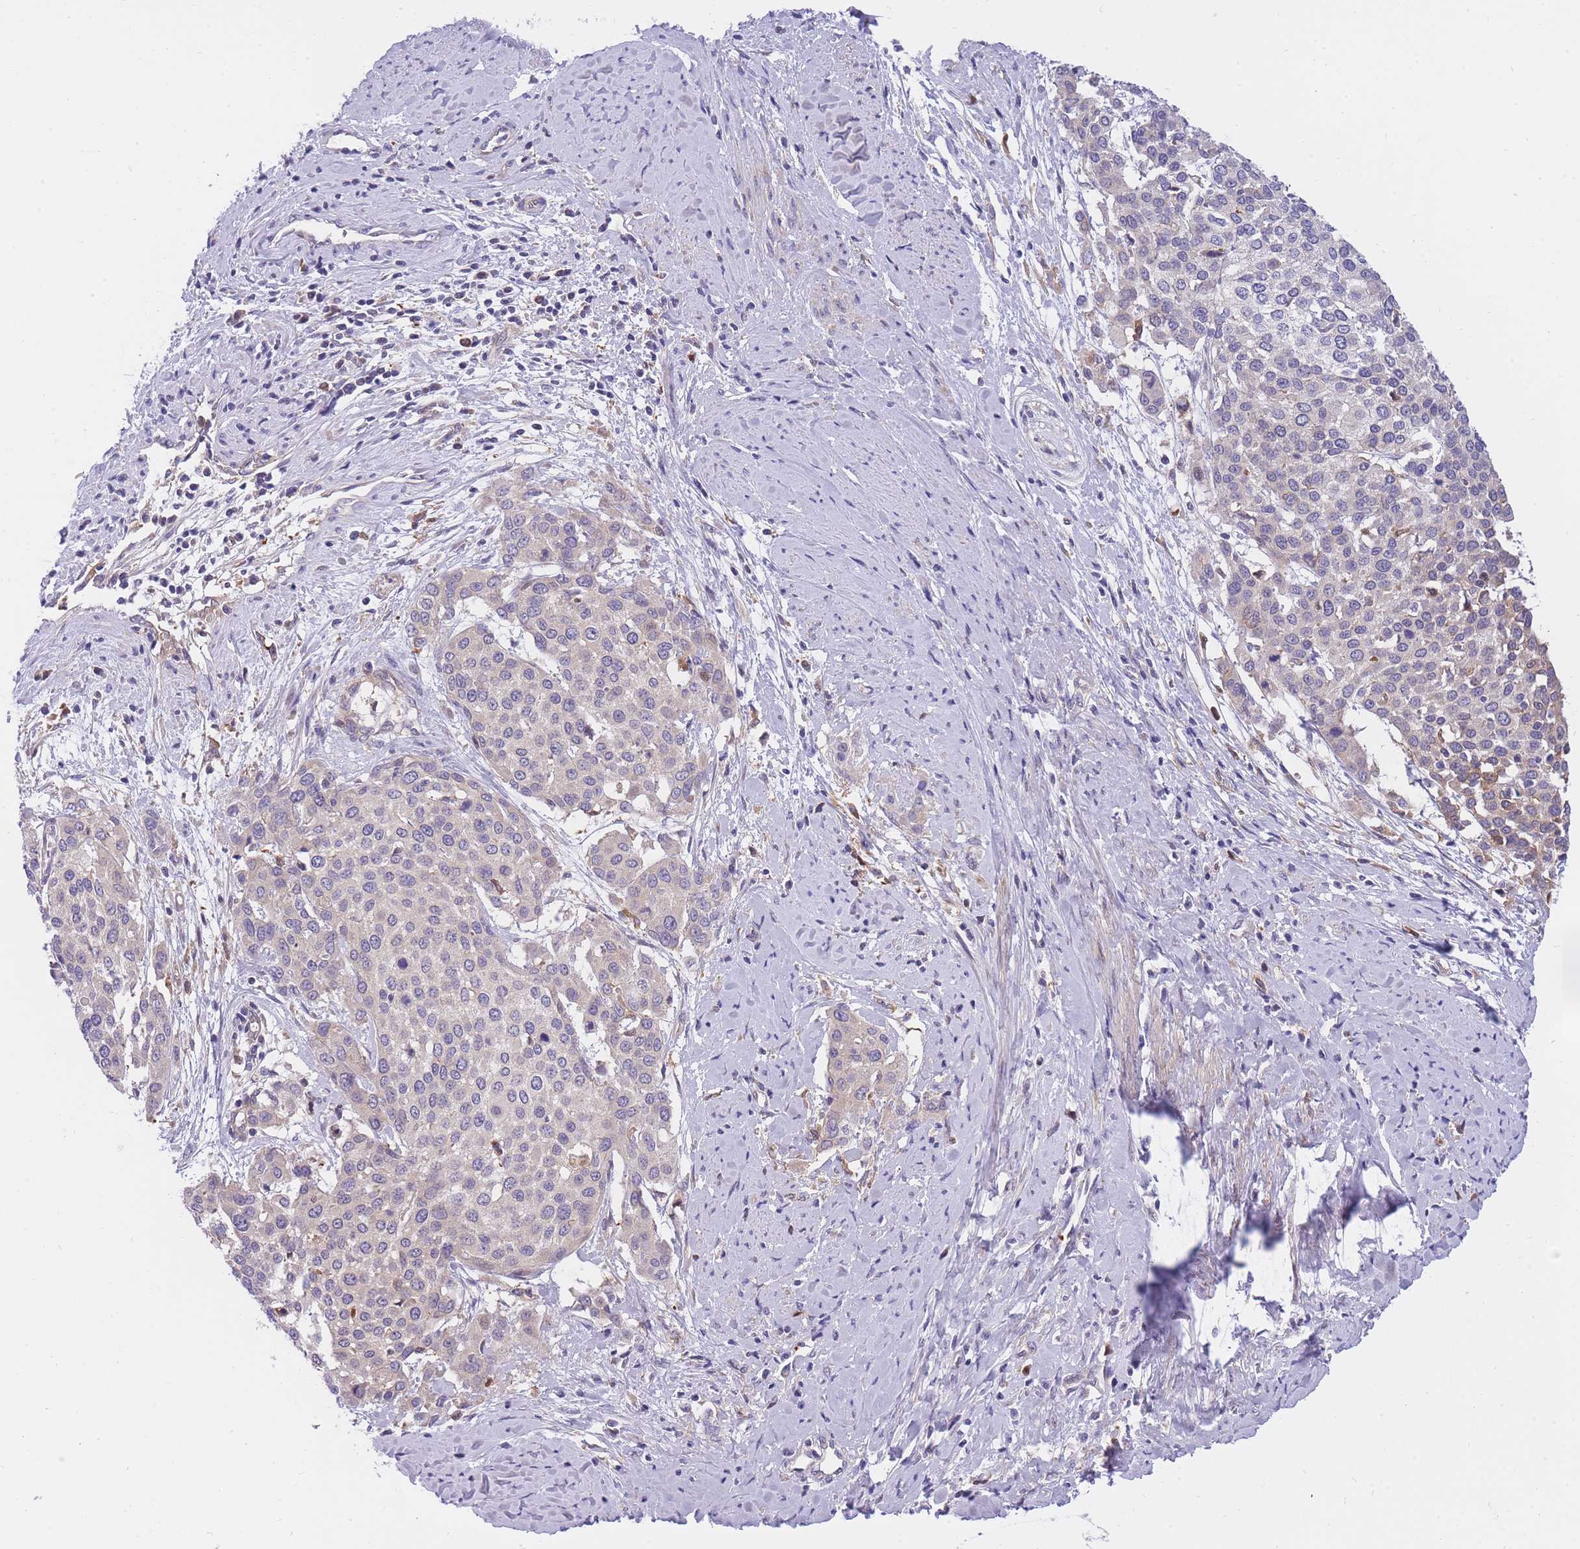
{"staining": {"intensity": "negative", "quantity": "none", "location": "none"}, "tissue": "cervical cancer", "cell_type": "Tumor cells", "image_type": "cancer", "snomed": [{"axis": "morphology", "description": "Squamous cell carcinoma, NOS"}, {"axis": "topography", "description": "Cervix"}], "caption": "DAB (3,3'-diaminobenzidine) immunohistochemical staining of cervical cancer exhibits no significant expression in tumor cells.", "gene": "CRYGN", "patient": {"sex": "female", "age": 44}}